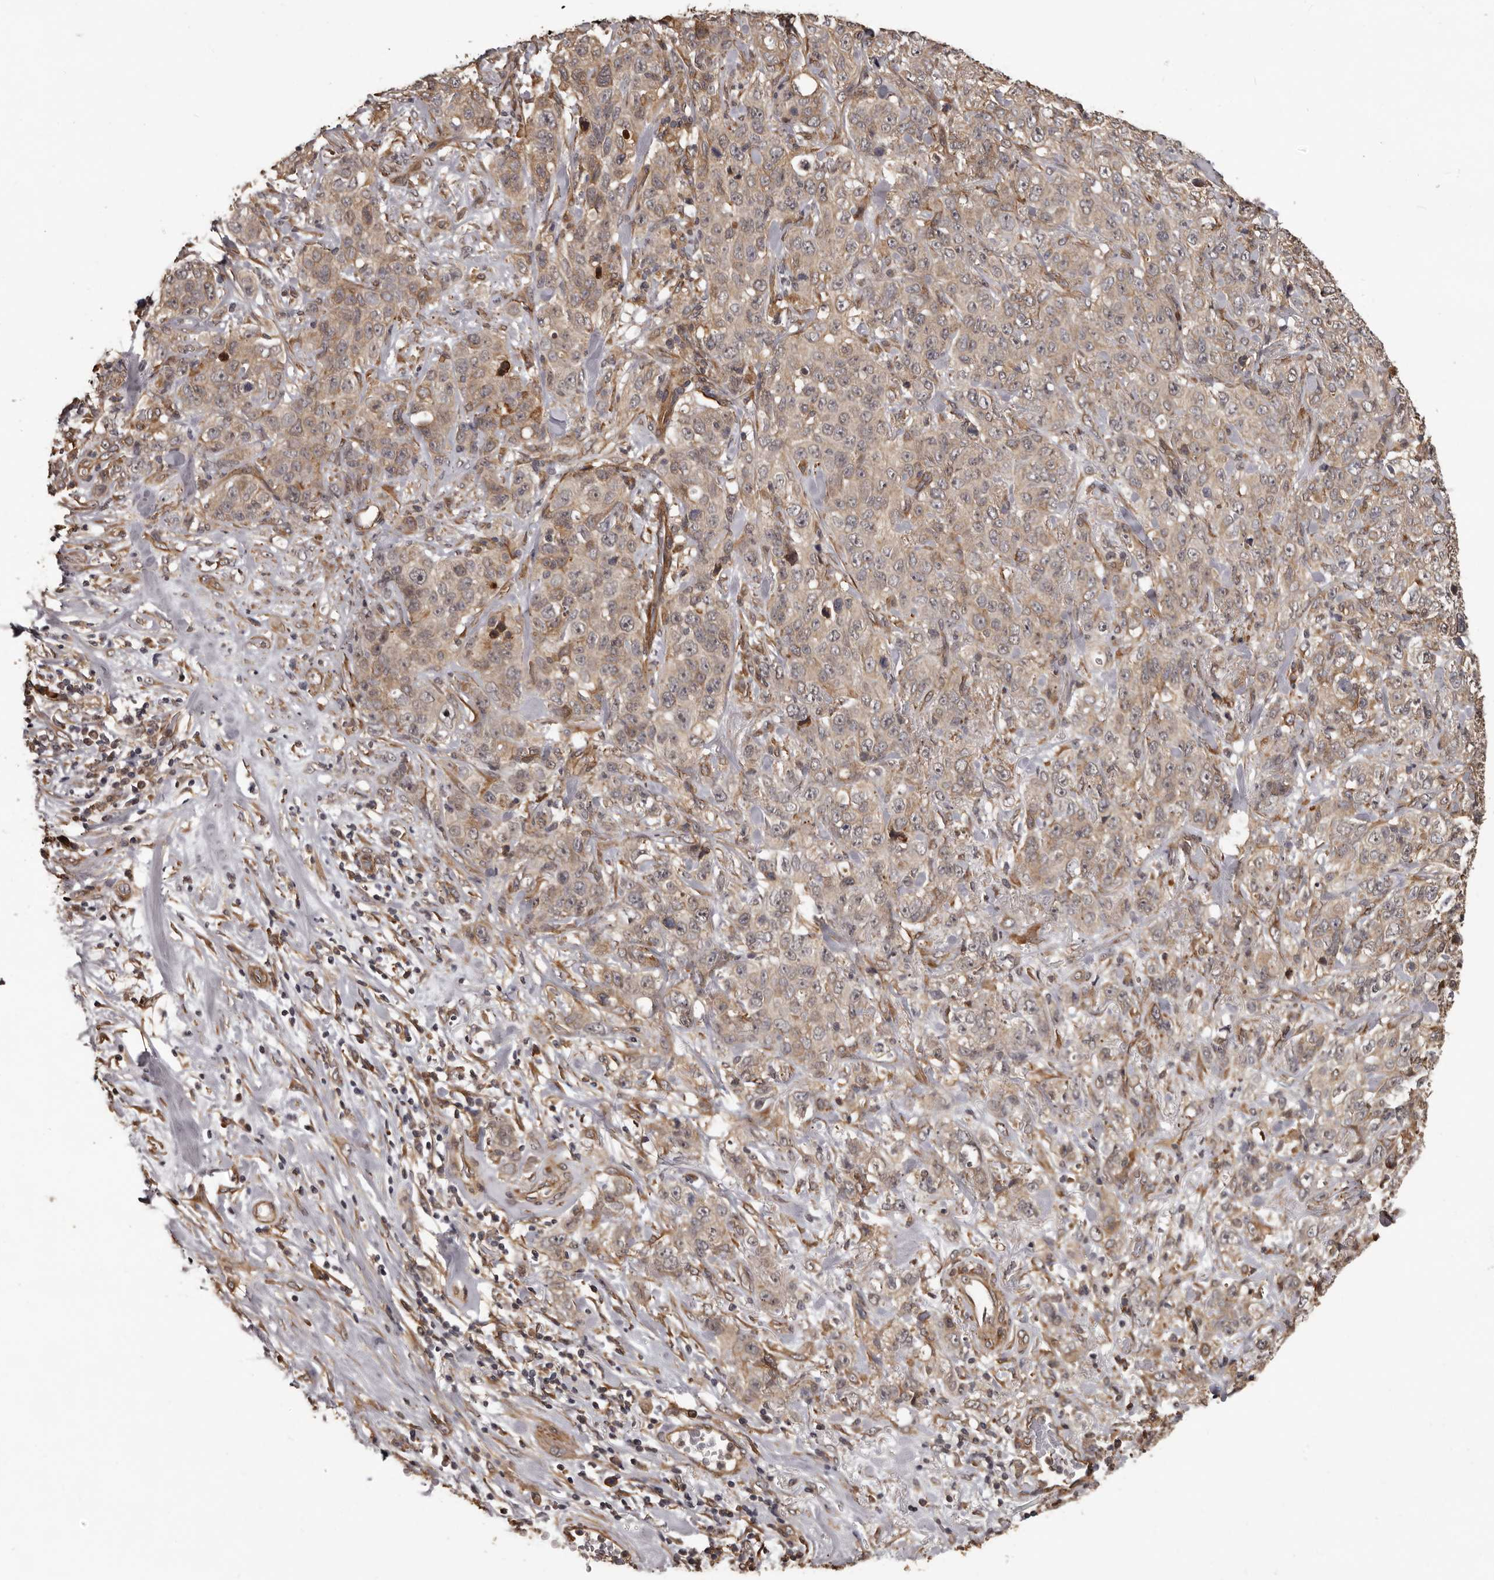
{"staining": {"intensity": "weak", "quantity": ">75%", "location": "cytoplasmic/membranous"}, "tissue": "stomach cancer", "cell_type": "Tumor cells", "image_type": "cancer", "snomed": [{"axis": "morphology", "description": "Adenocarcinoma, NOS"}, {"axis": "topography", "description": "Stomach"}], "caption": "The photomicrograph reveals a brown stain indicating the presence of a protein in the cytoplasmic/membranous of tumor cells in stomach cancer.", "gene": "SLITRK6", "patient": {"sex": "male", "age": 48}}